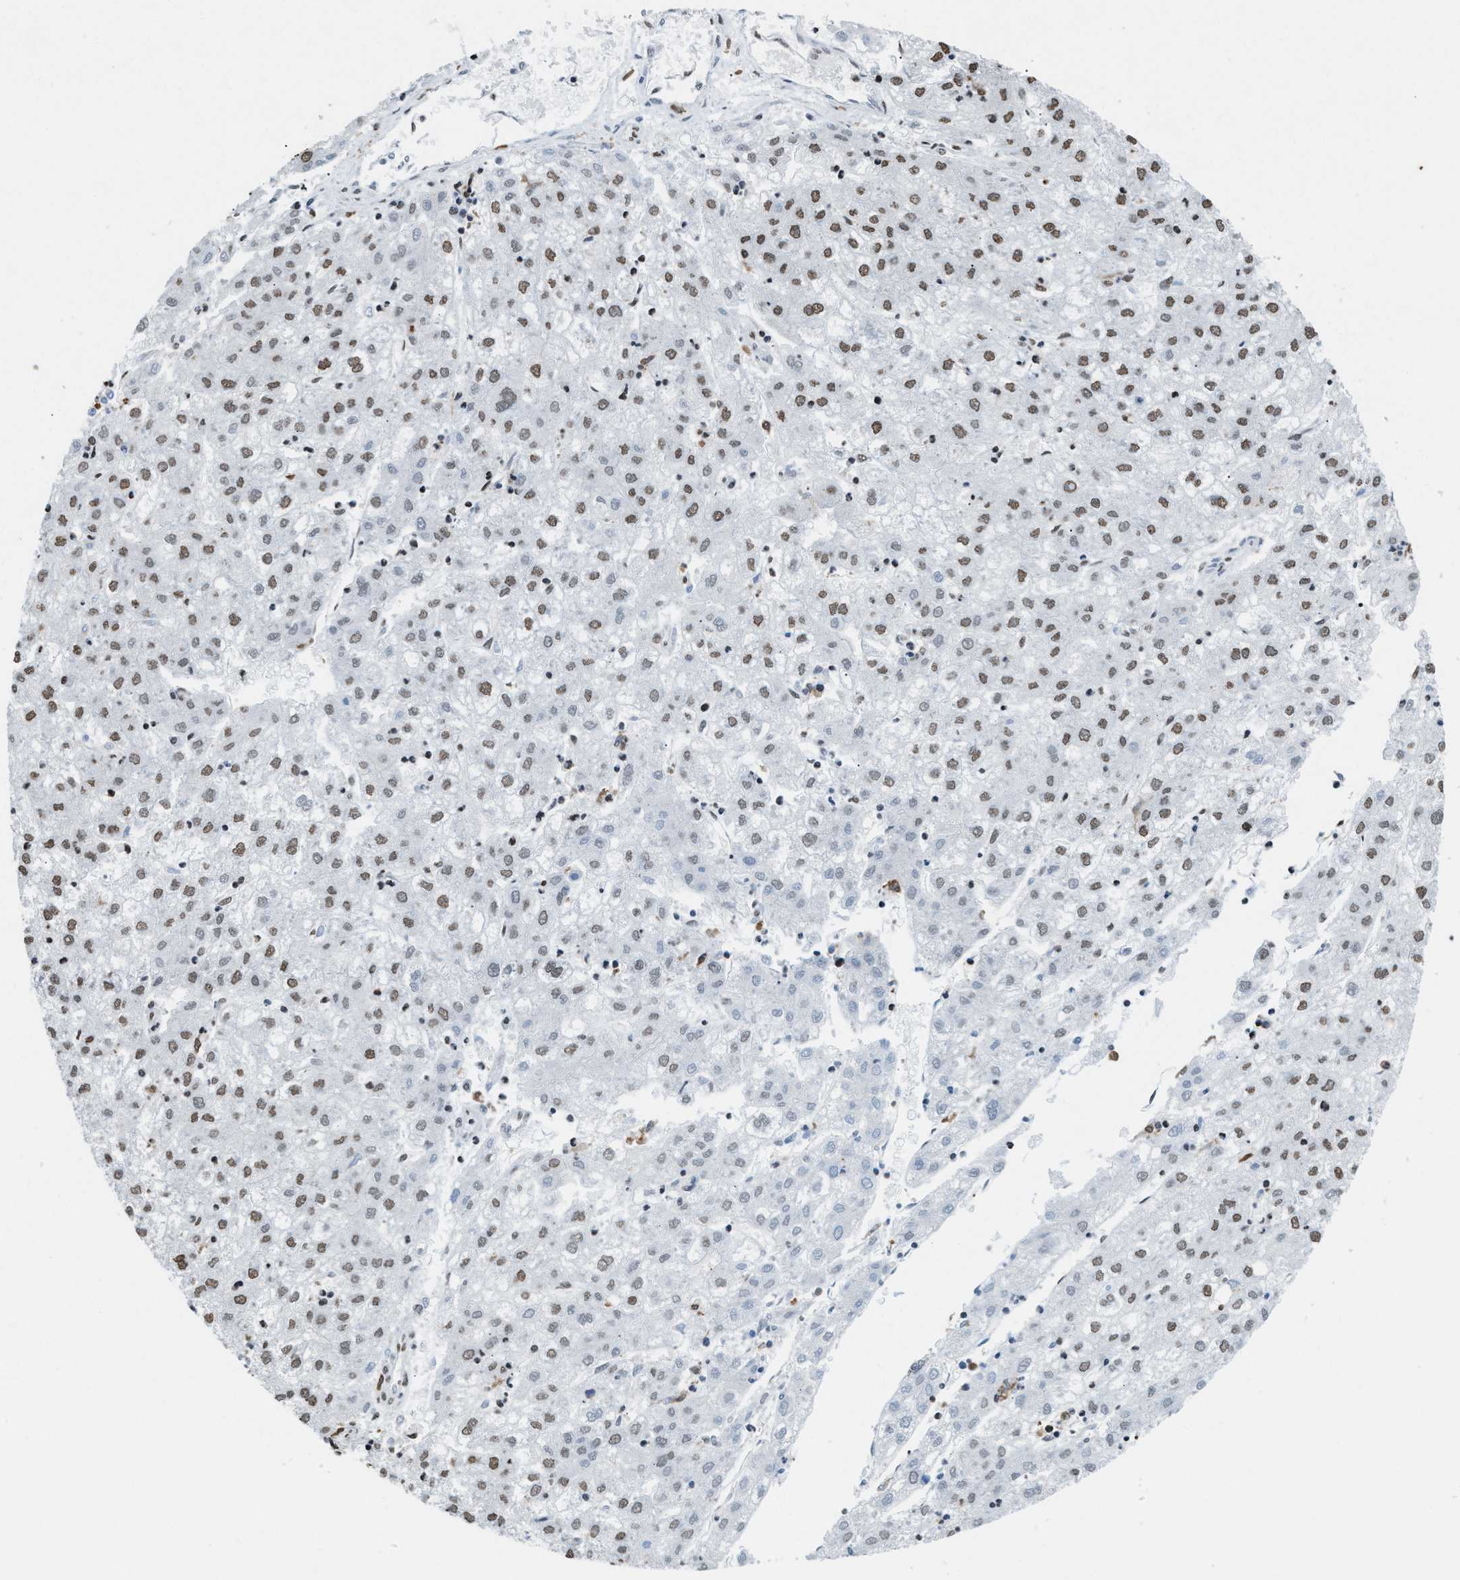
{"staining": {"intensity": "weak", "quantity": "25%-75%", "location": "nuclear"}, "tissue": "liver cancer", "cell_type": "Tumor cells", "image_type": "cancer", "snomed": [{"axis": "morphology", "description": "Carcinoma, Hepatocellular, NOS"}, {"axis": "topography", "description": "Liver"}], "caption": "Immunohistochemical staining of hepatocellular carcinoma (liver) exhibits low levels of weak nuclear protein expression in about 25%-75% of tumor cells. (Stains: DAB (3,3'-diaminobenzidine) in brown, nuclei in blue, Microscopy: brightfield microscopy at high magnification).", "gene": "NUP88", "patient": {"sex": "male", "age": 72}}